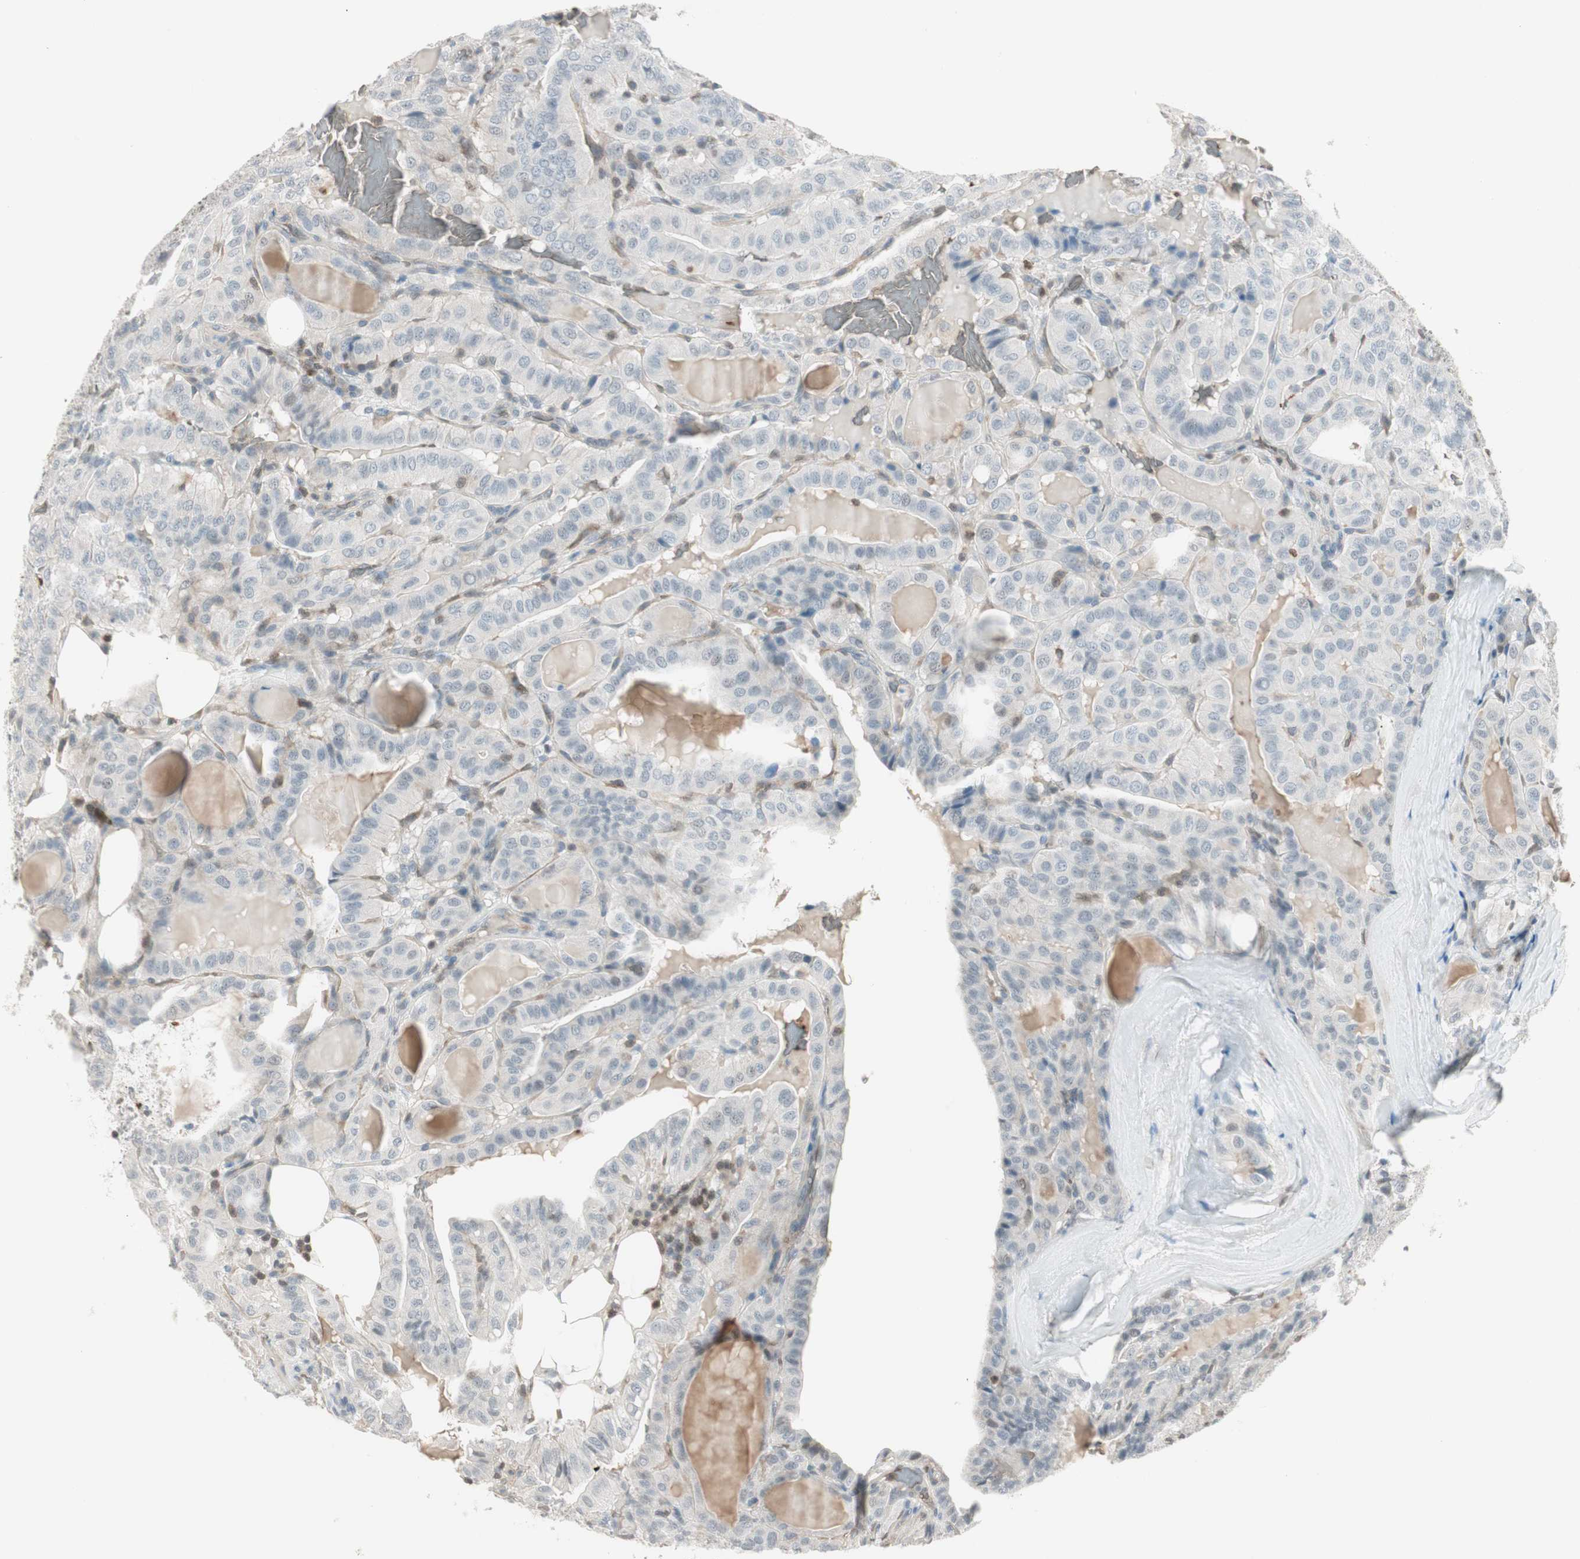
{"staining": {"intensity": "negative", "quantity": "none", "location": "none"}, "tissue": "thyroid cancer", "cell_type": "Tumor cells", "image_type": "cancer", "snomed": [{"axis": "morphology", "description": "Papillary adenocarcinoma, NOS"}, {"axis": "topography", "description": "Thyroid gland"}], "caption": "The photomicrograph shows no significant staining in tumor cells of thyroid cancer (papillary adenocarcinoma).", "gene": "MAP4K1", "patient": {"sex": "male", "age": 77}}